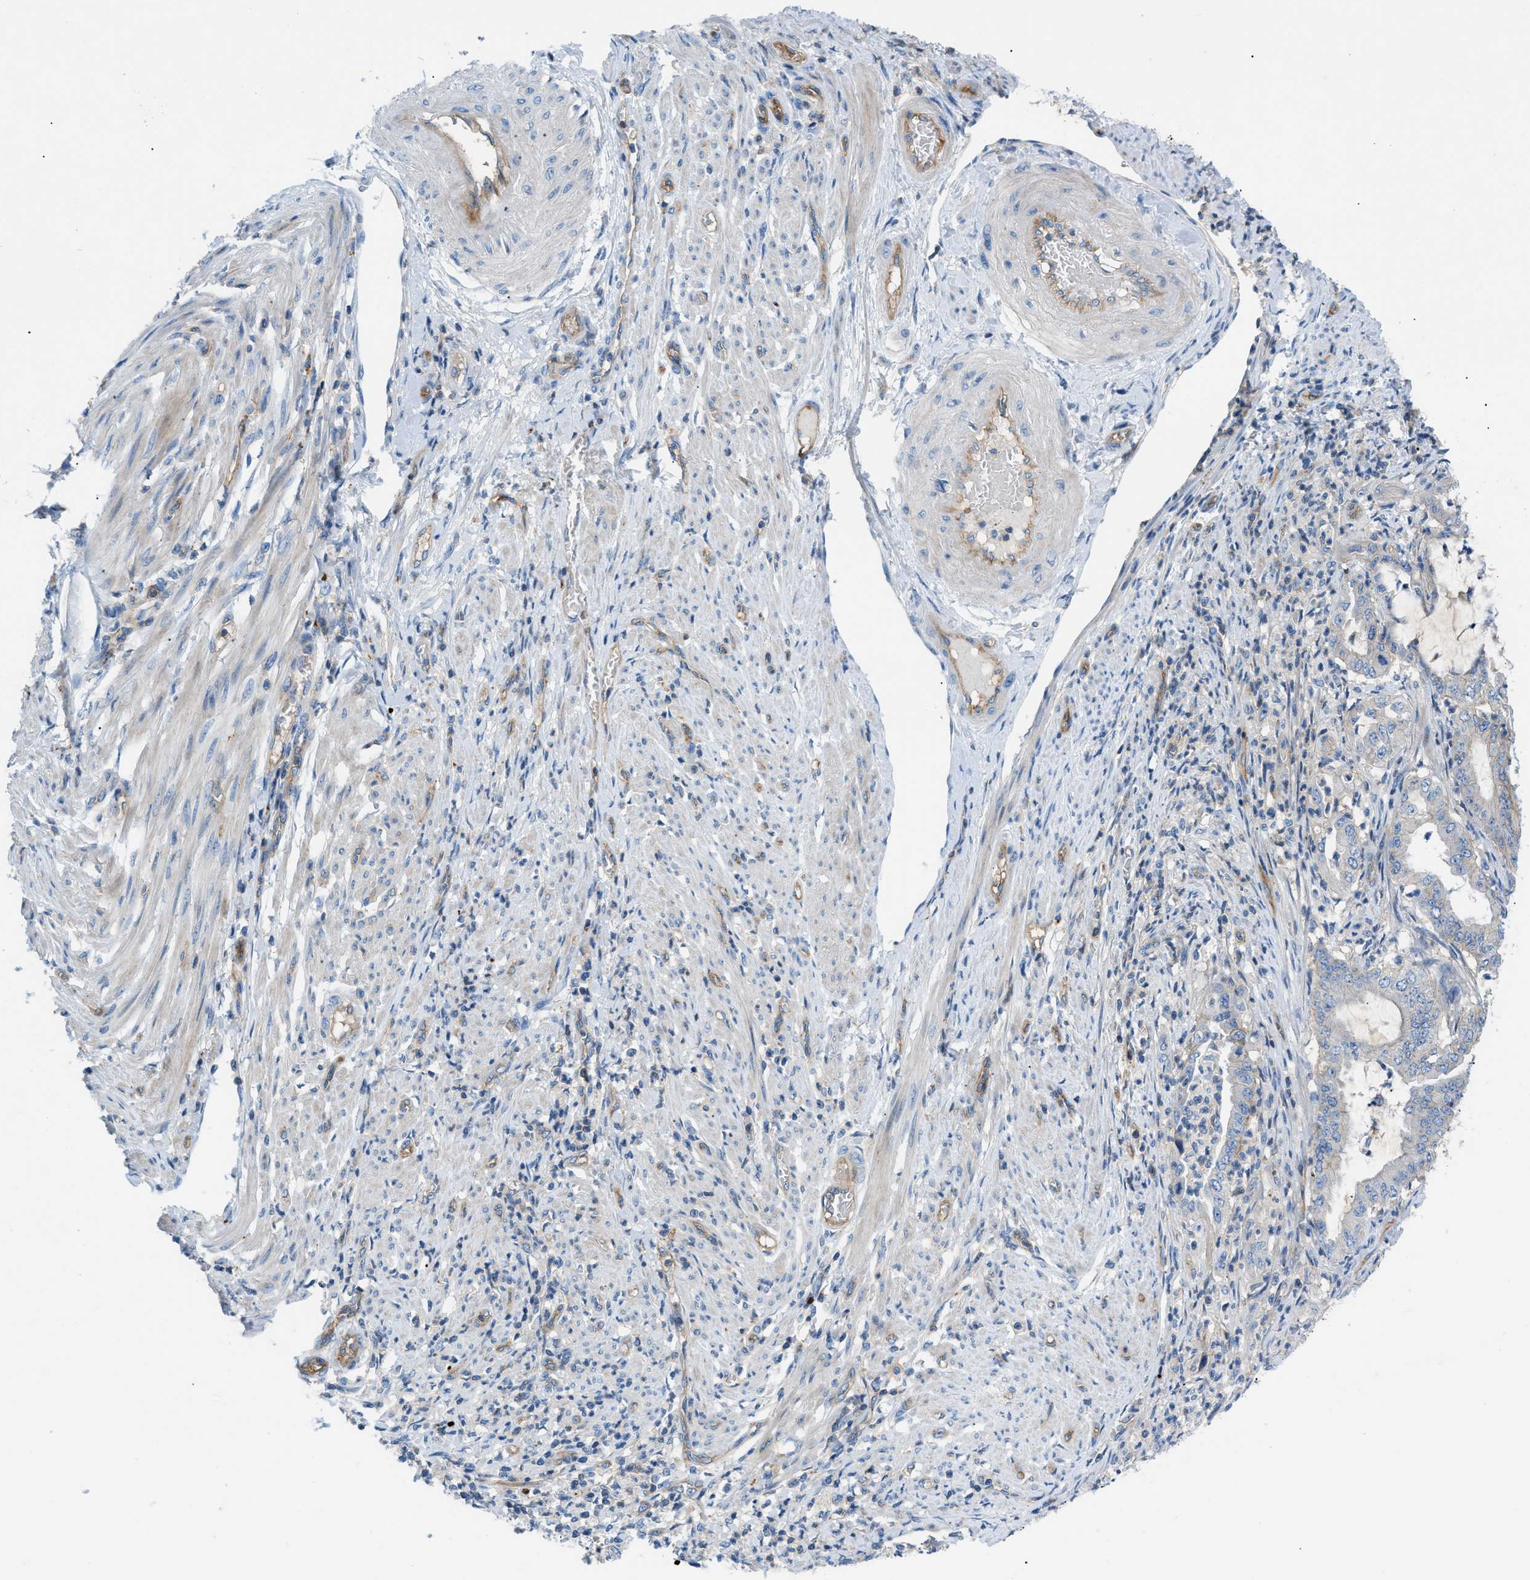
{"staining": {"intensity": "negative", "quantity": "none", "location": "none"}, "tissue": "endometrial cancer", "cell_type": "Tumor cells", "image_type": "cancer", "snomed": [{"axis": "morphology", "description": "Adenocarcinoma, NOS"}, {"axis": "topography", "description": "Endometrium"}], "caption": "This image is of endometrial cancer stained with immunohistochemistry to label a protein in brown with the nuclei are counter-stained blue. There is no expression in tumor cells.", "gene": "ORAI1", "patient": {"sex": "female", "age": 70}}